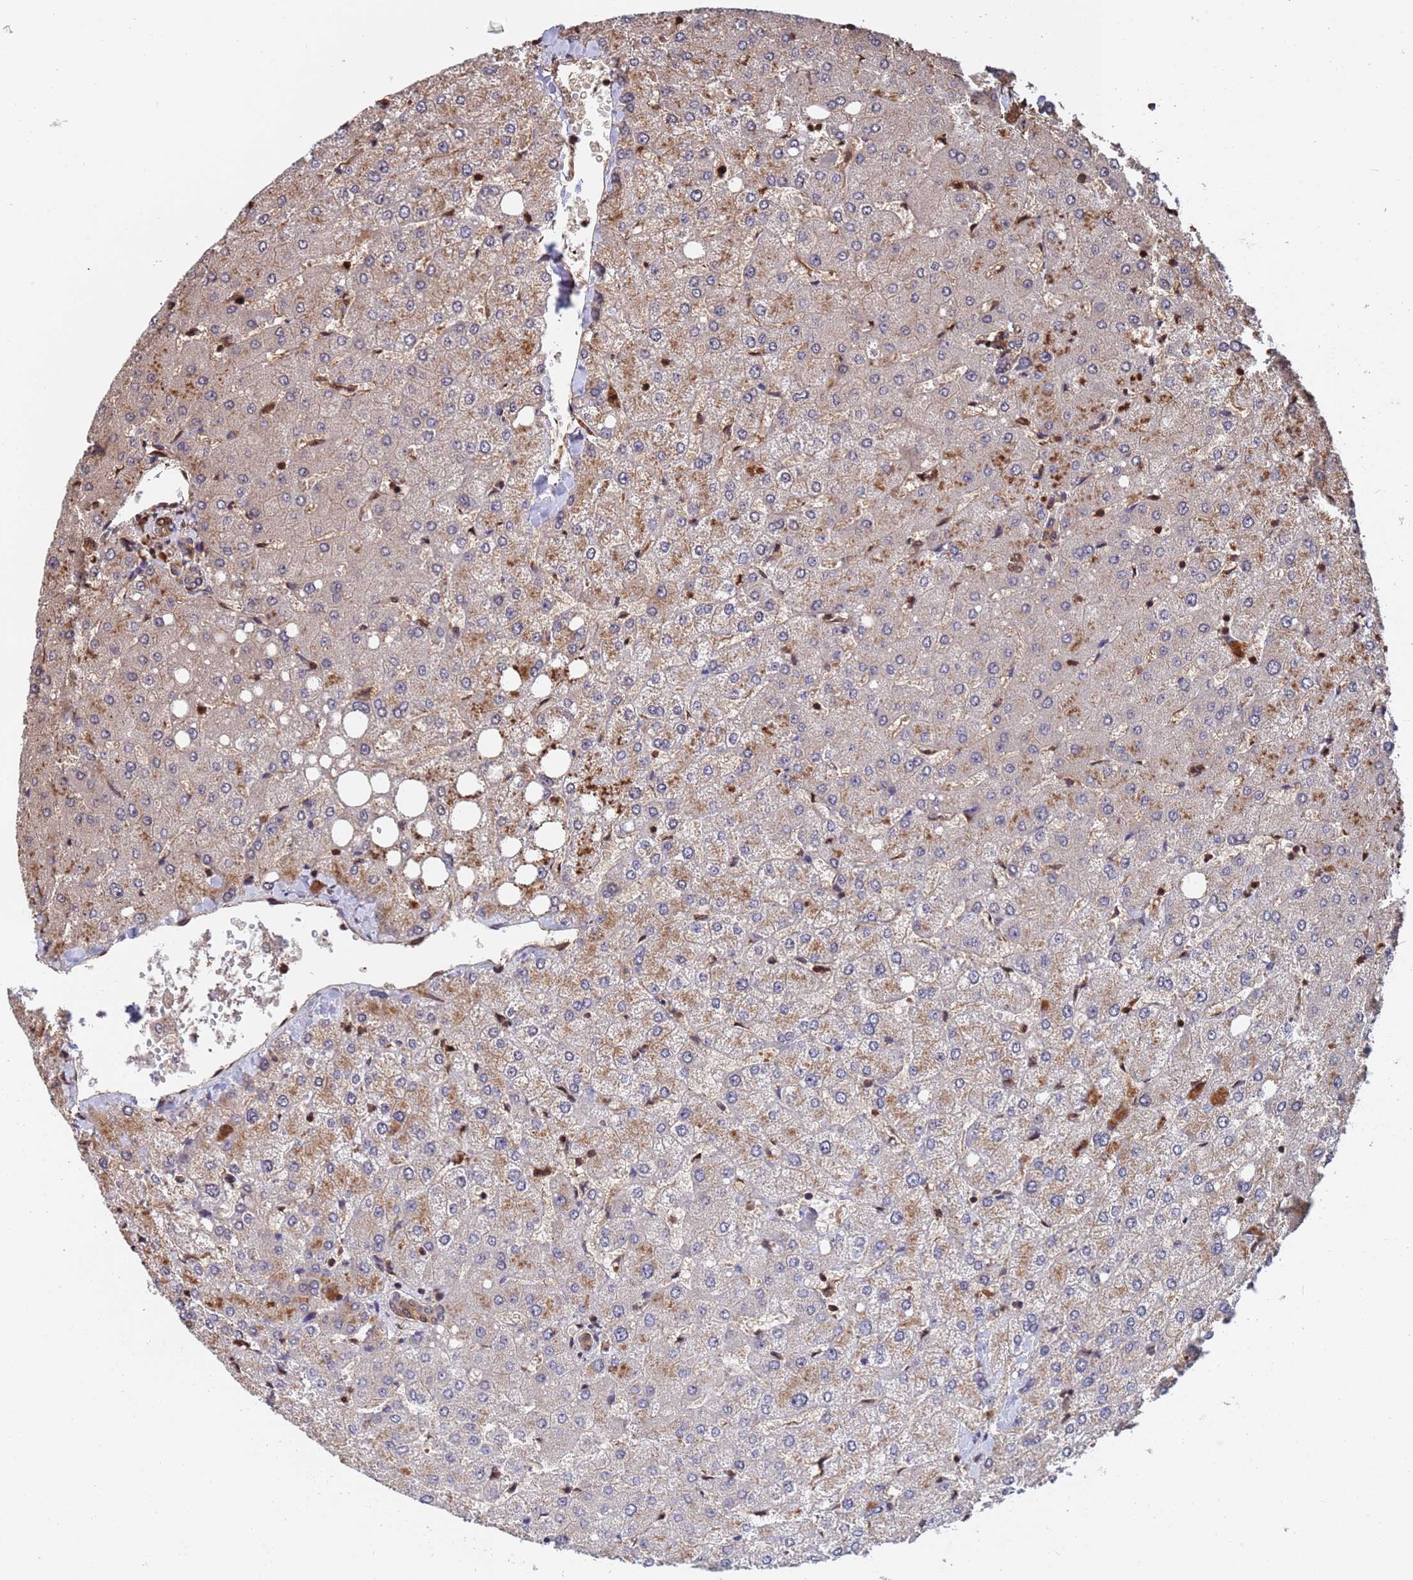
{"staining": {"intensity": "moderate", "quantity": "25%-75%", "location": "cytoplasmic/membranous"}, "tissue": "liver", "cell_type": "Cholangiocytes", "image_type": "normal", "snomed": [{"axis": "morphology", "description": "Normal tissue, NOS"}, {"axis": "topography", "description": "Liver"}], "caption": "Moderate cytoplasmic/membranous protein staining is seen in about 25%-75% of cholangiocytes in liver.", "gene": "SUMO2", "patient": {"sex": "female", "age": 54}}